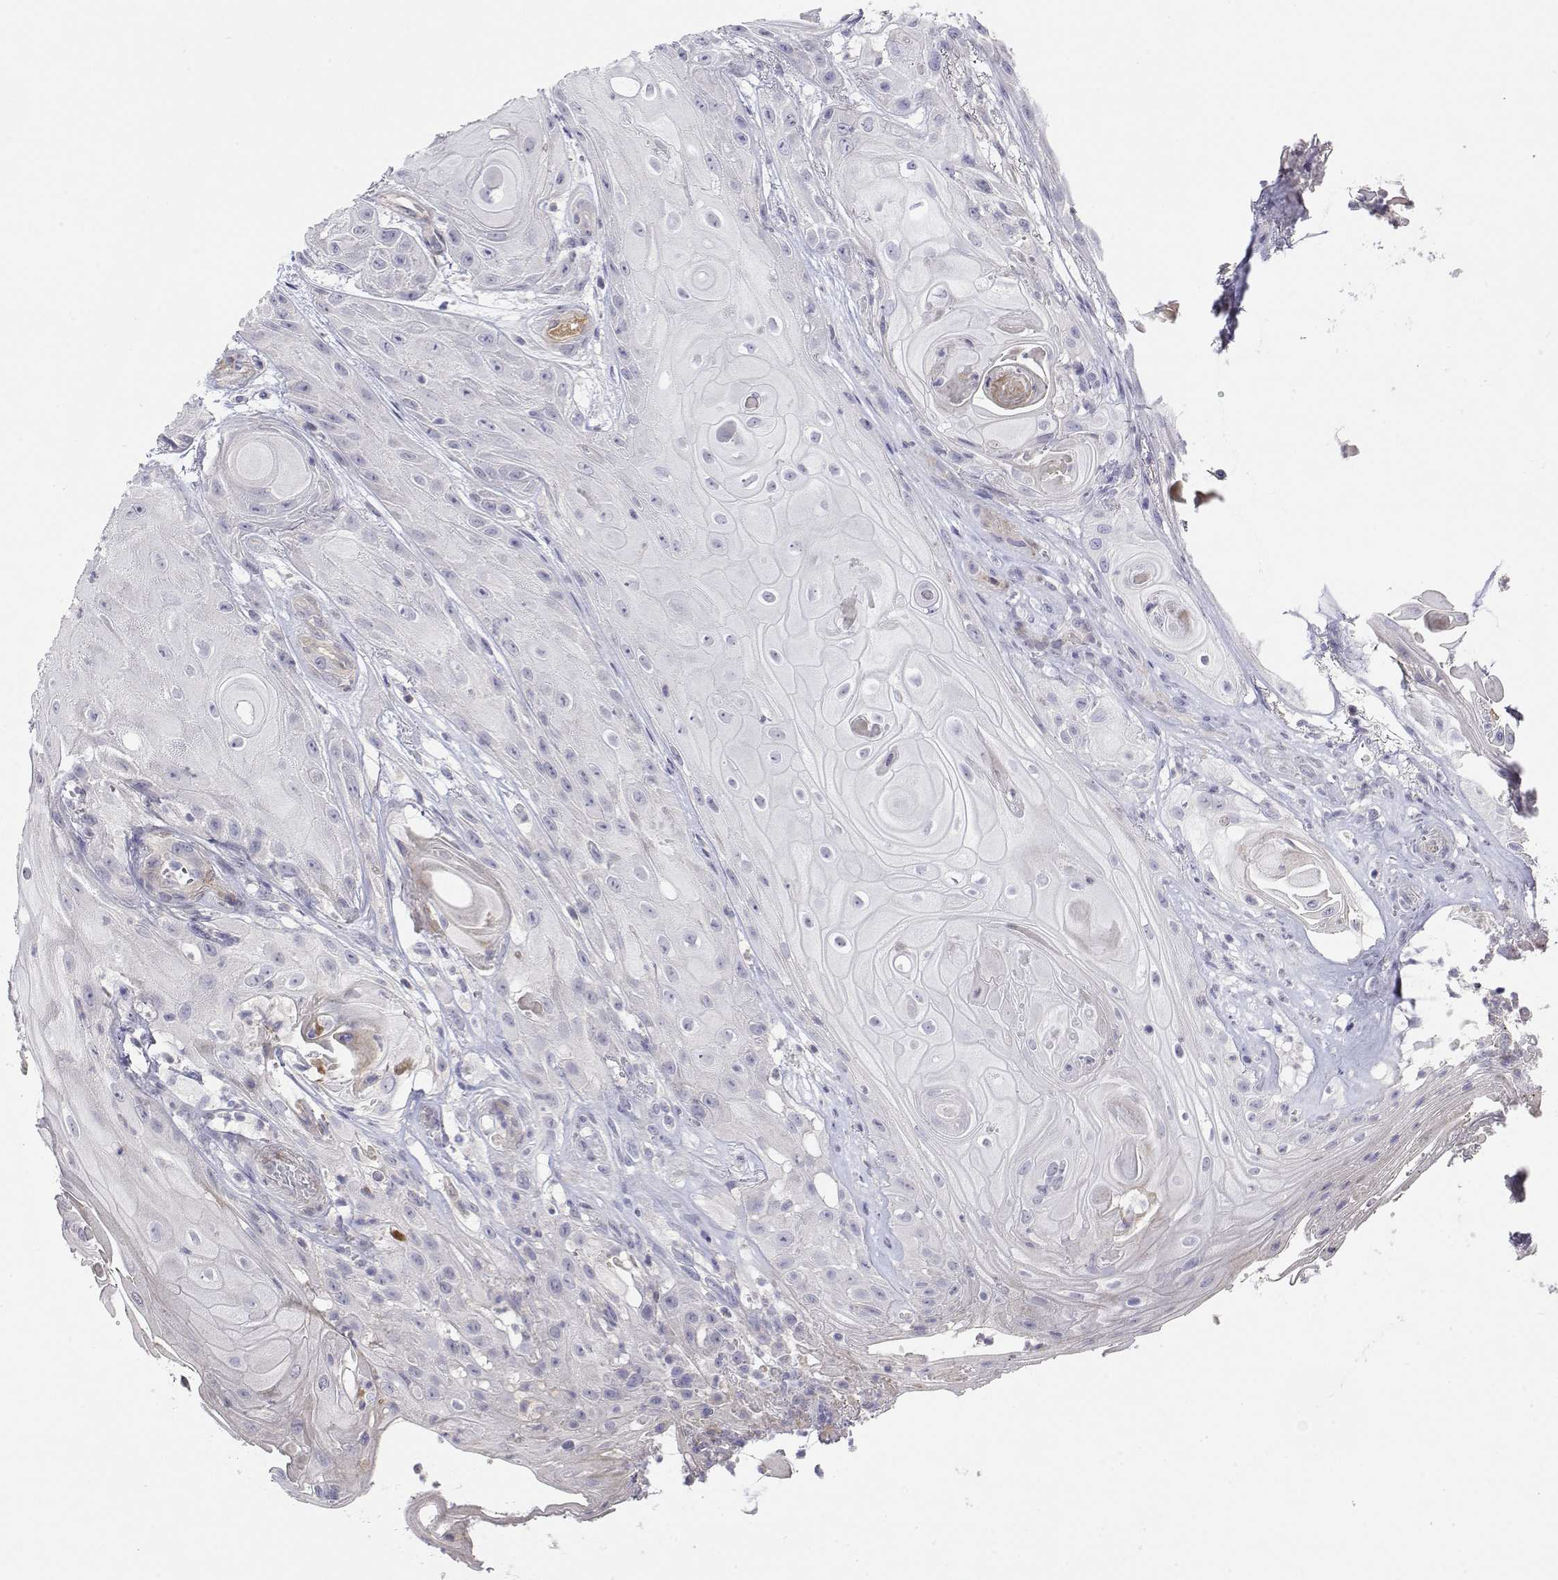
{"staining": {"intensity": "negative", "quantity": "none", "location": "none"}, "tissue": "skin cancer", "cell_type": "Tumor cells", "image_type": "cancer", "snomed": [{"axis": "morphology", "description": "Squamous cell carcinoma, NOS"}, {"axis": "topography", "description": "Skin"}], "caption": "Human skin squamous cell carcinoma stained for a protein using immunohistochemistry (IHC) demonstrates no staining in tumor cells.", "gene": "GGACT", "patient": {"sex": "male", "age": 62}}